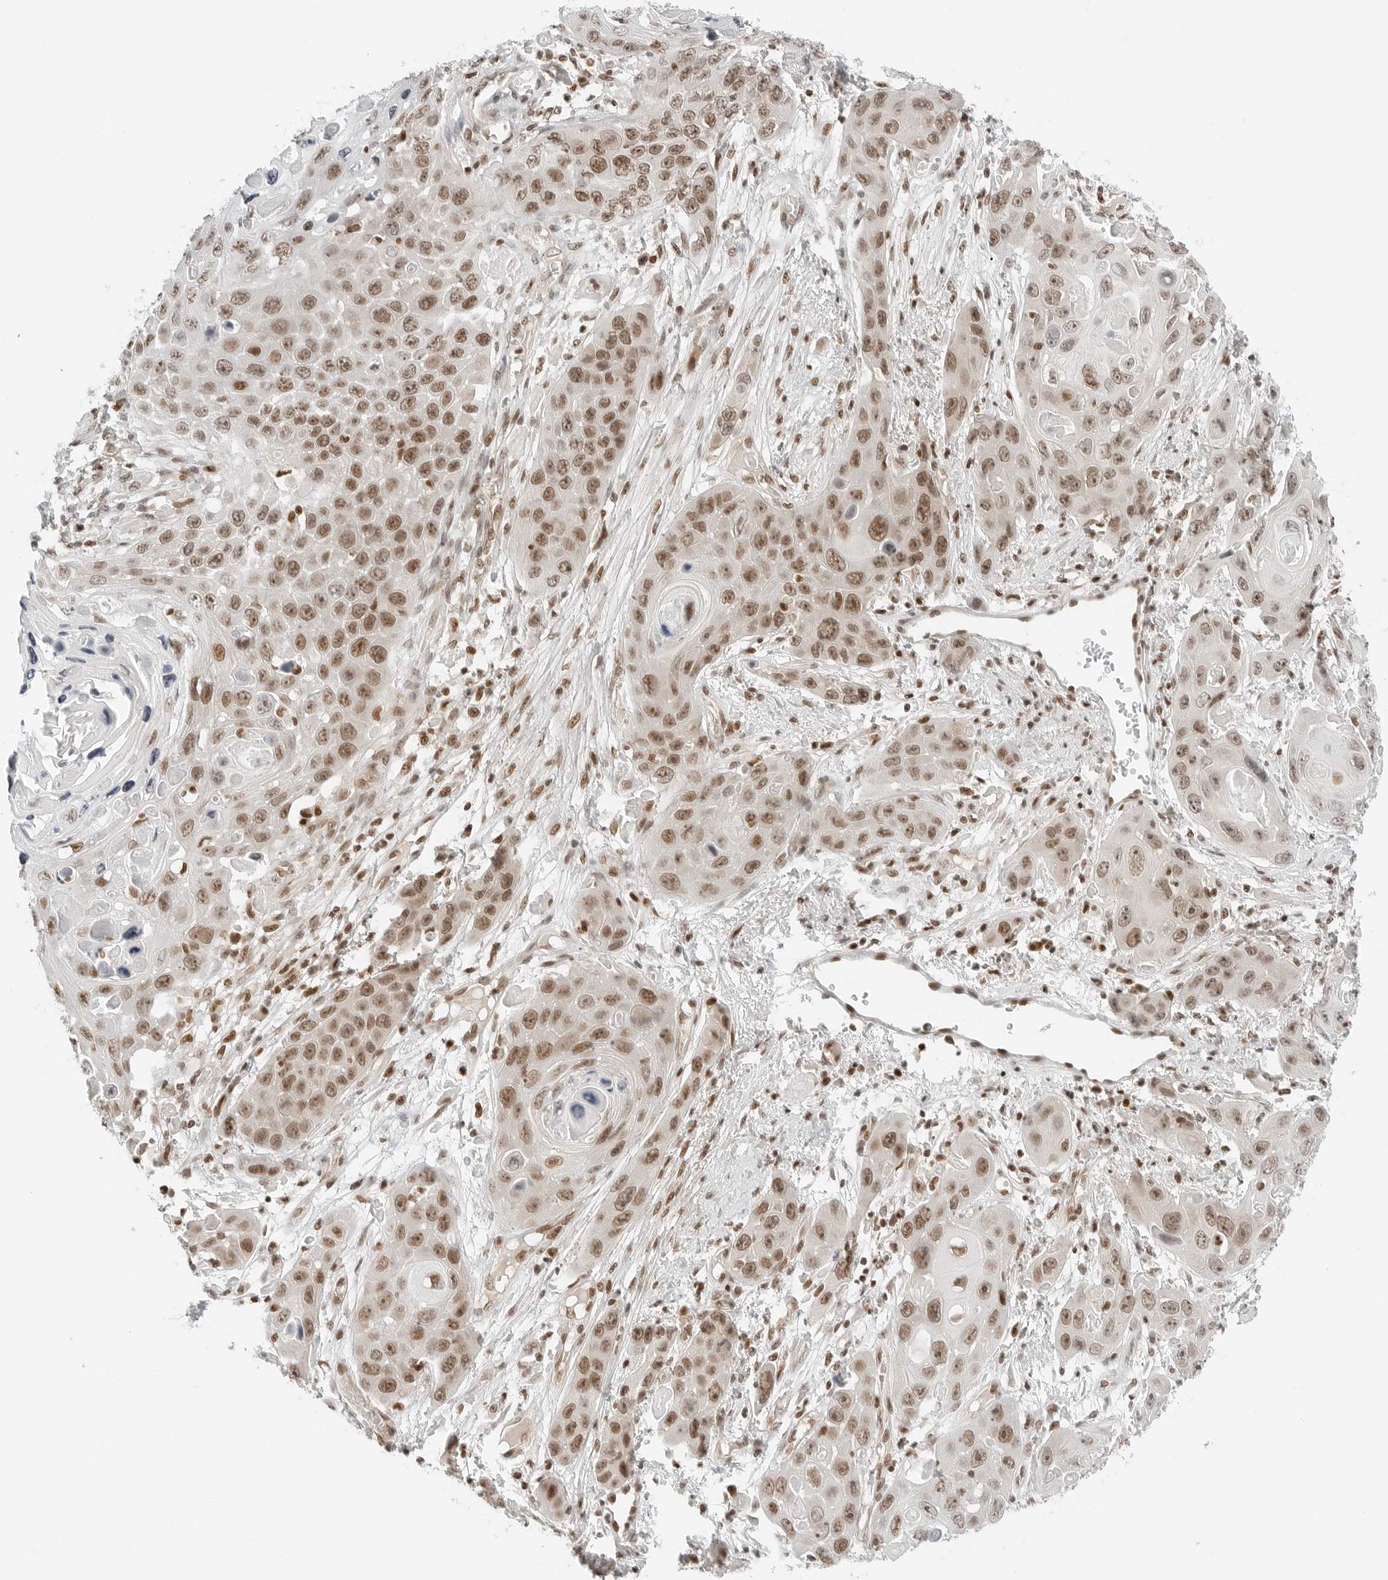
{"staining": {"intensity": "moderate", "quantity": ">75%", "location": "nuclear"}, "tissue": "skin cancer", "cell_type": "Tumor cells", "image_type": "cancer", "snomed": [{"axis": "morphology", "description": "Squamous cell carcinoma, NOS"}, {"axis": "topography", "description": "Skin"}], "caption": "Brown immunohistochemical staining in skin cancer (squamous cell carcinoma) shows moderate nuclear staining in about >75% of tumor cells.", "gene": "CRTC2", "patient": {"sex": "male", "age": 55}}